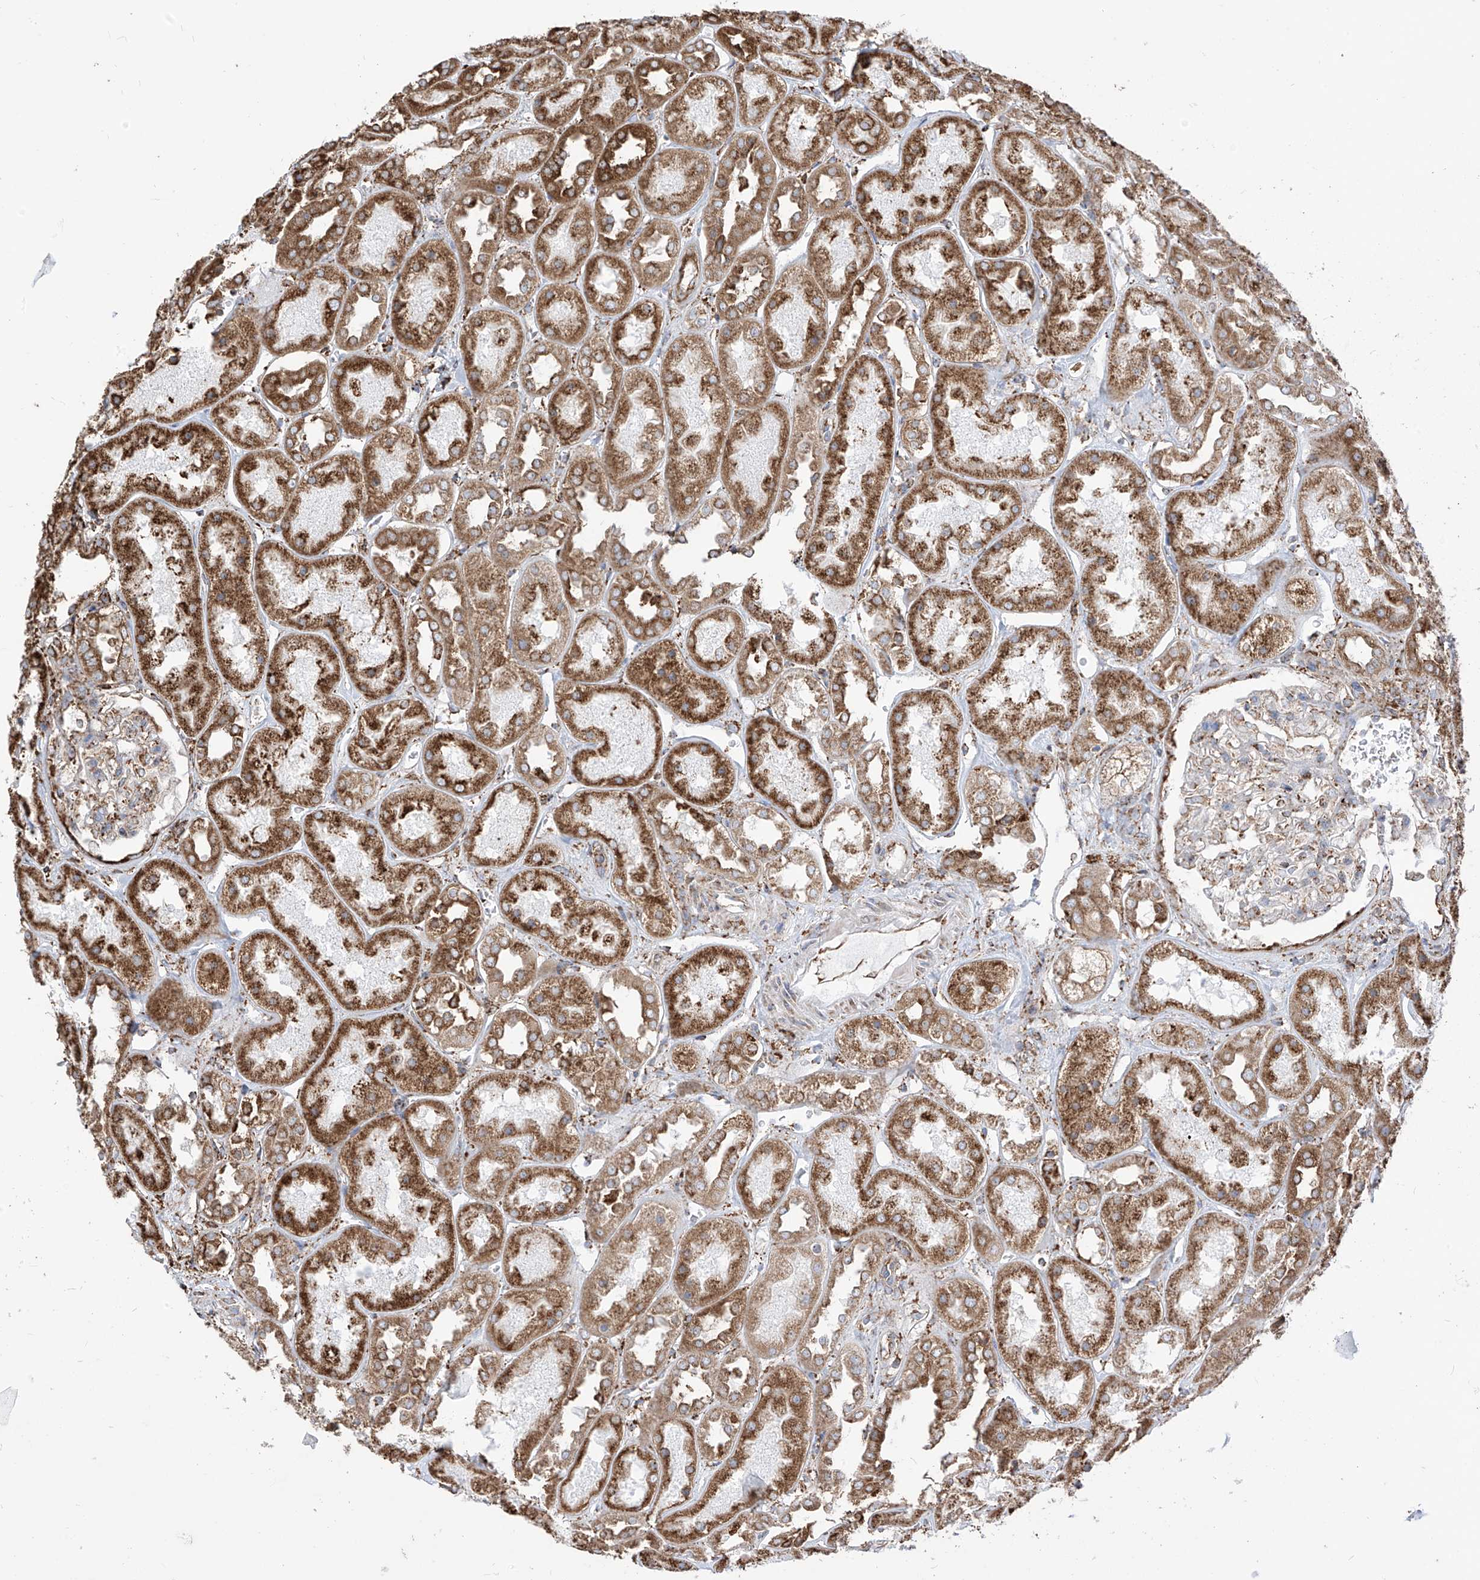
{"staining": {"intensity": "moderate", "quantity": "25%-75%", "location": "cytoplasmic/membranous"}, "tissue": "kidney", "cell_type": "Cells in glomeruli", "image_type": "normal", "snomed": [{"axis": "morphology", "description": "Normal tissue, NOS"}, {"axis": "topography", "description": "Kidney"}], "caption": "Normal kidney demonstrates moderate cytoplasmic/membranous staining in approximately 25%-75% of cells in glomeruli The protein of interest is stained brown, and the nuclei are stained in blue (DAB IHC with brightfield microscopy, high magnification)..", "gene": "PDIA6", "patient": {"sex": "male", "age": 70}}